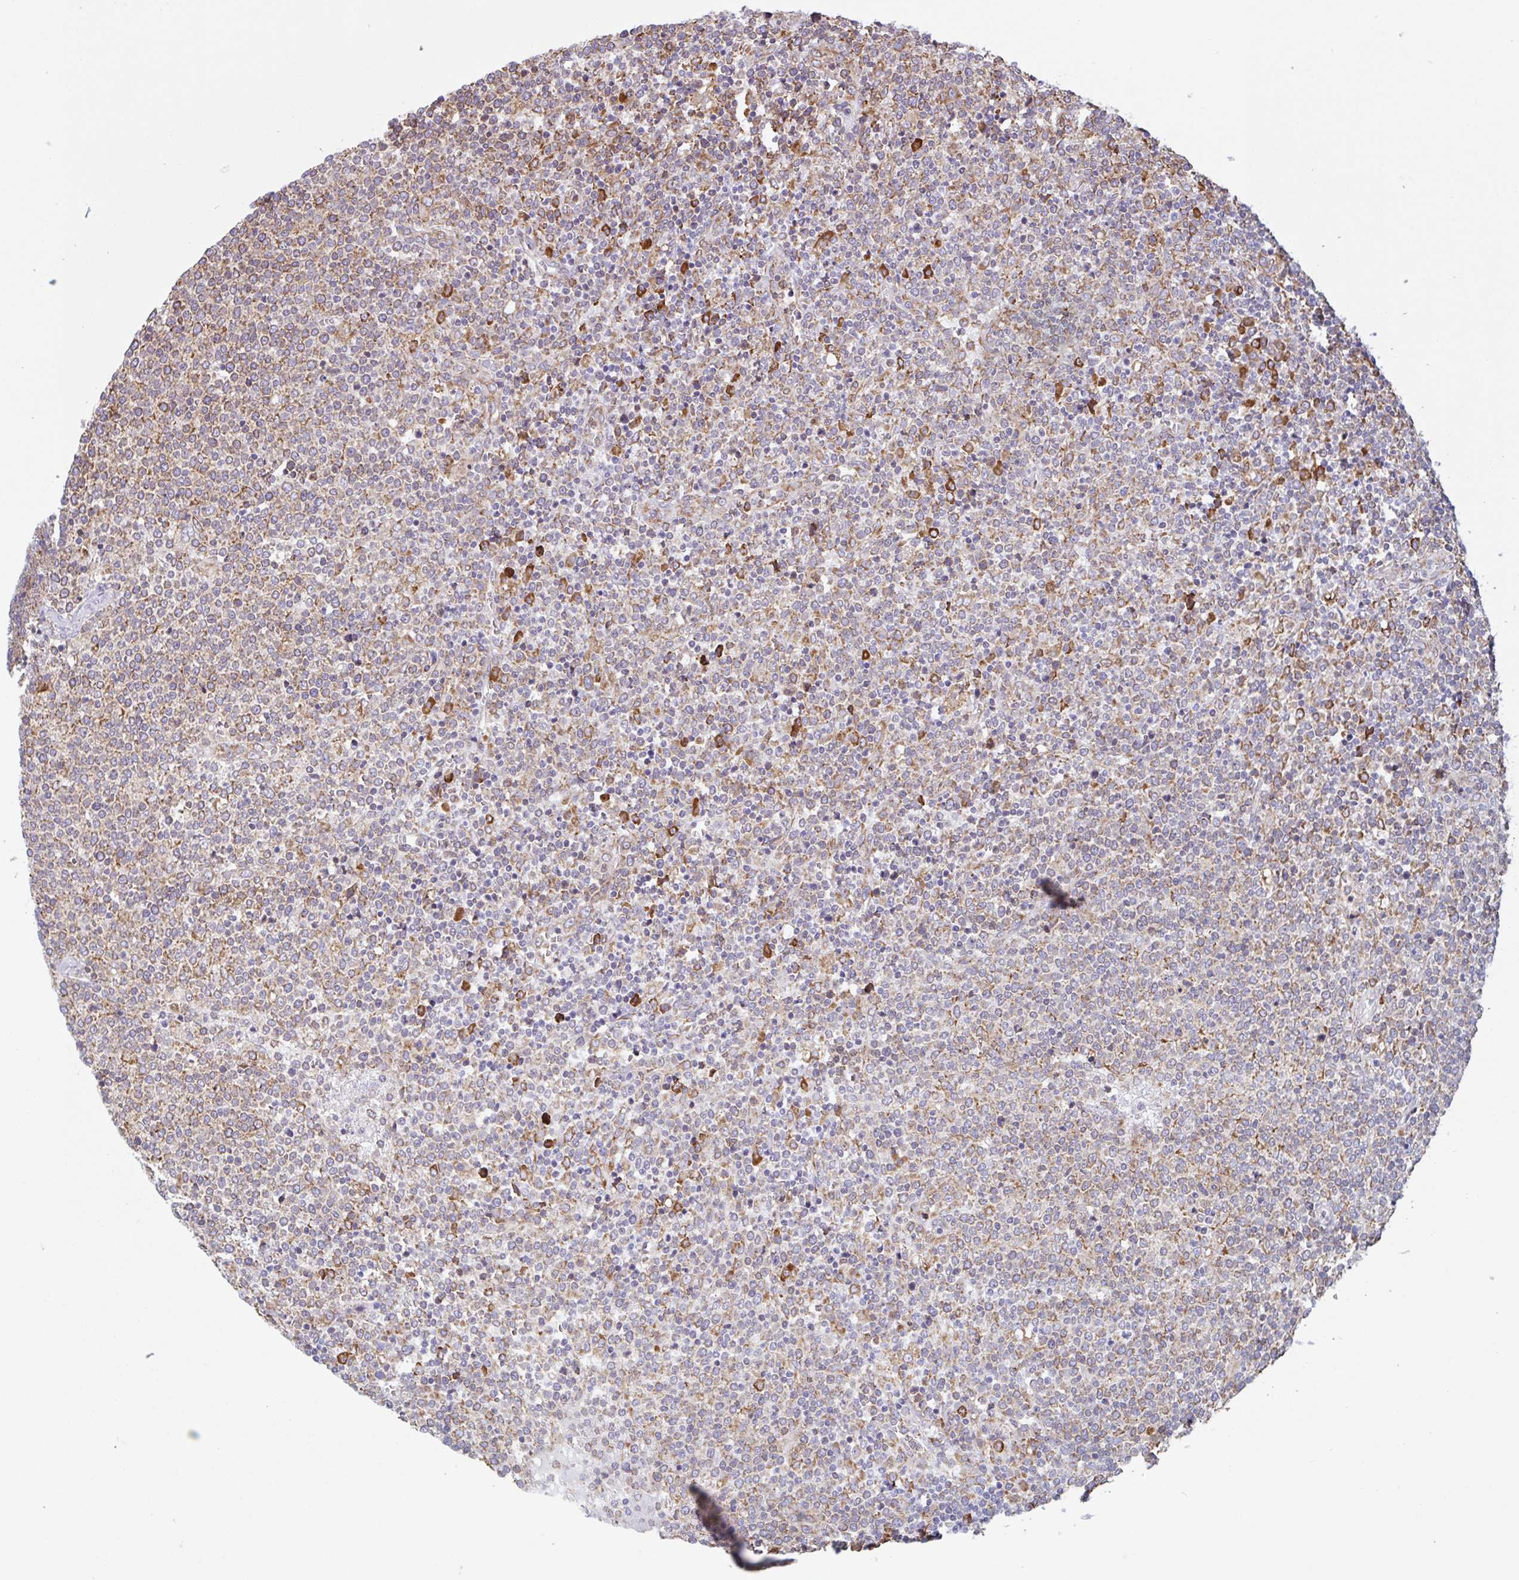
{"staining": {"intensity": "weak", "quantity": ">75%", "location": "cytoplasmic/membranous"}, "tissue": "lymphoma", "cell_type": "Tumor cells", "image_type": "cancer", "snomed": [{"axis": "morphology", "description": "Malignant lymphoma, non-Hodgkin's type, High grade"}, {"axis": "topography", "description": "Lymph node"}], "caption": "Protein positivity by immunohistochemistry (IHC) shows weak cytoplasmic/membranous positivity in approximately >75% of tumor cells in malignant lymphoma, non-Hodgkin's type (high-grade). (IHC, brightfield microscopy, high magnification).", "gene": "DOK4", "patient": {"sex": "male", "age": 61}}